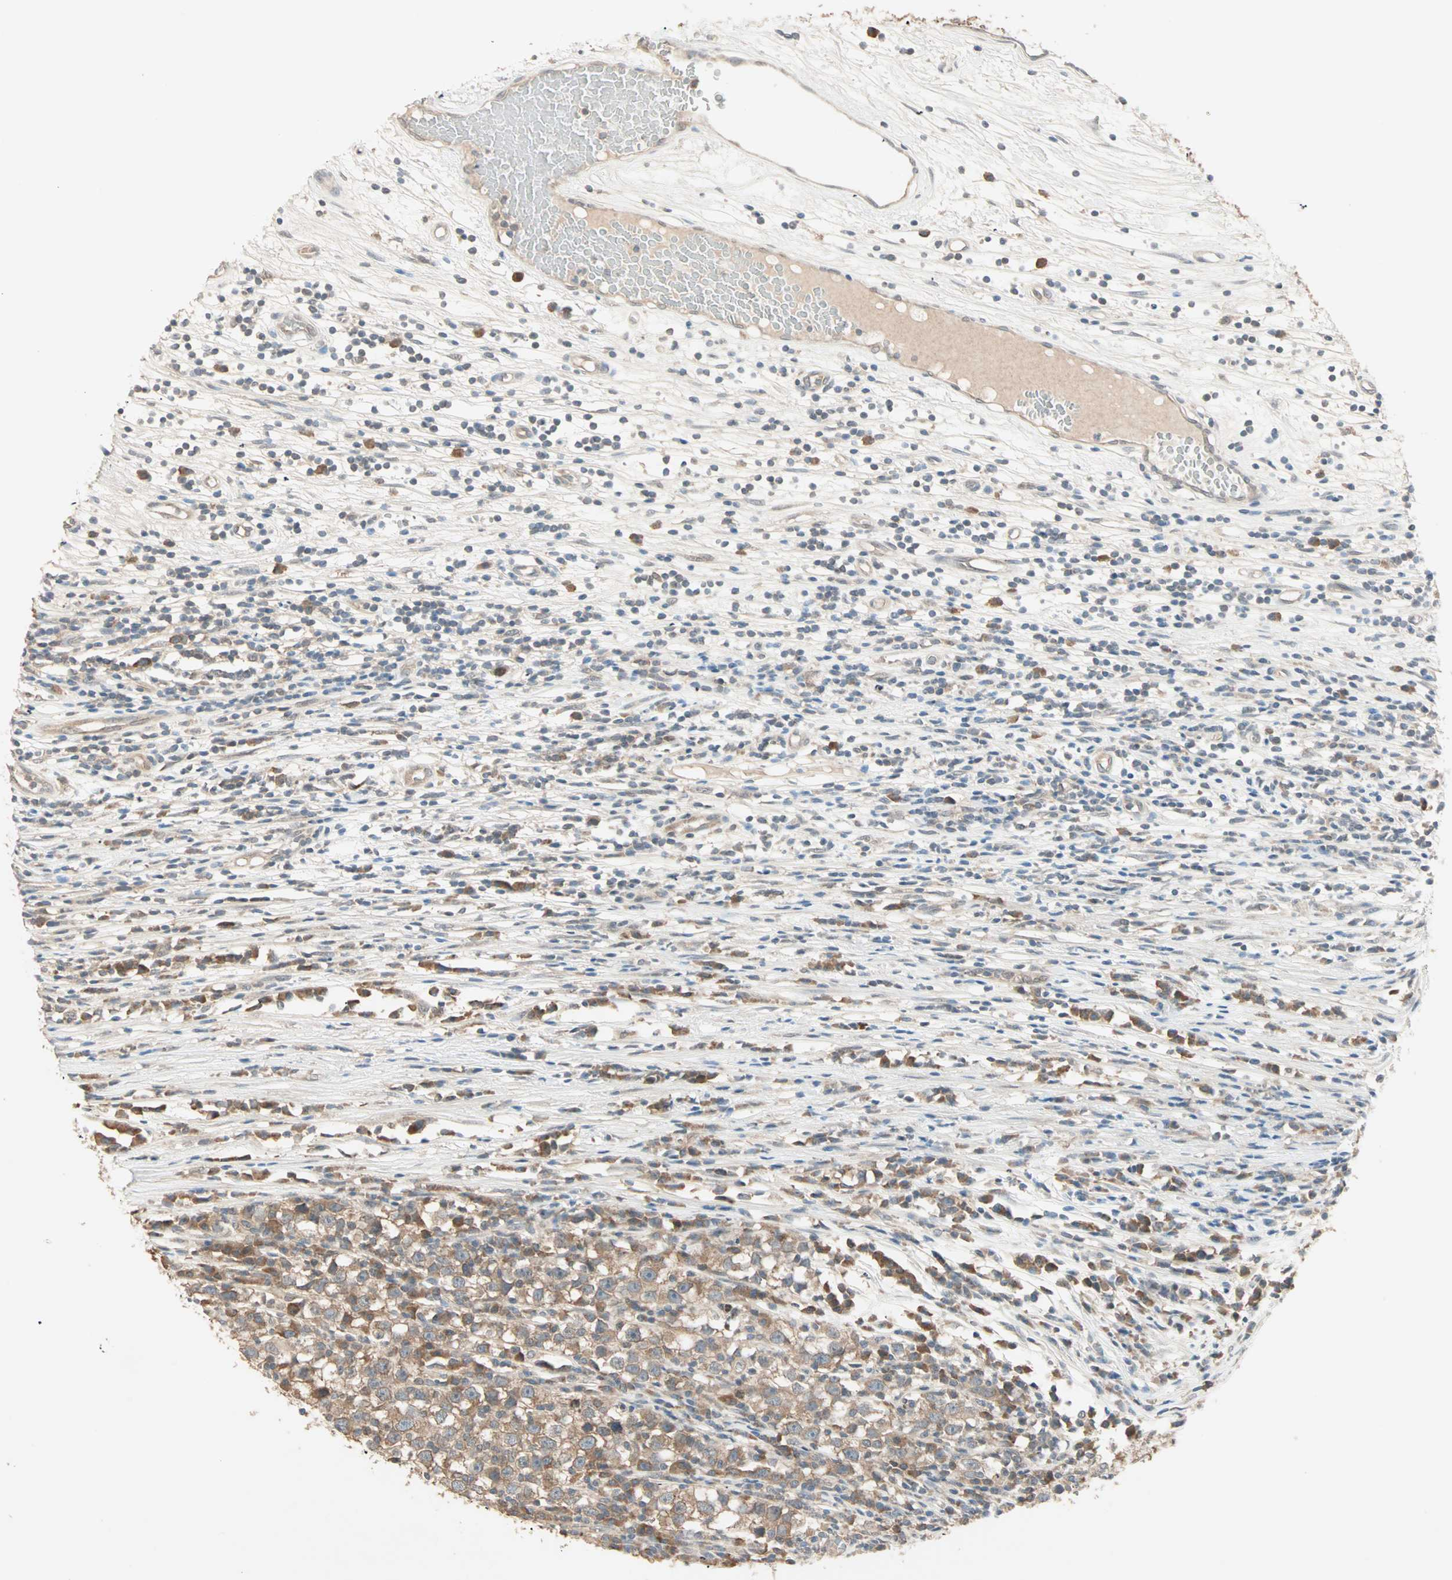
{"staining": {"intensity": "moderate", "quantity": ">75%", "location": "cytoplasmic/membranous"}, "tissue": "testis cancer", "cell_type": "Tumor cells", "image_type": "cancer", "snomed": [{"axis": "morphology", "description": "Seminoma, NOS"}, {"axis": "topography", "description": "Testis"}], "caption": "Immunohistochemical staining of human testis seminoma reveals medium levels of moderate cytoplasmic/membranous staining in approximately >75% of tumor cells.", "gene": "TTF2", "patient": {"sex": "male", "age": 65}}